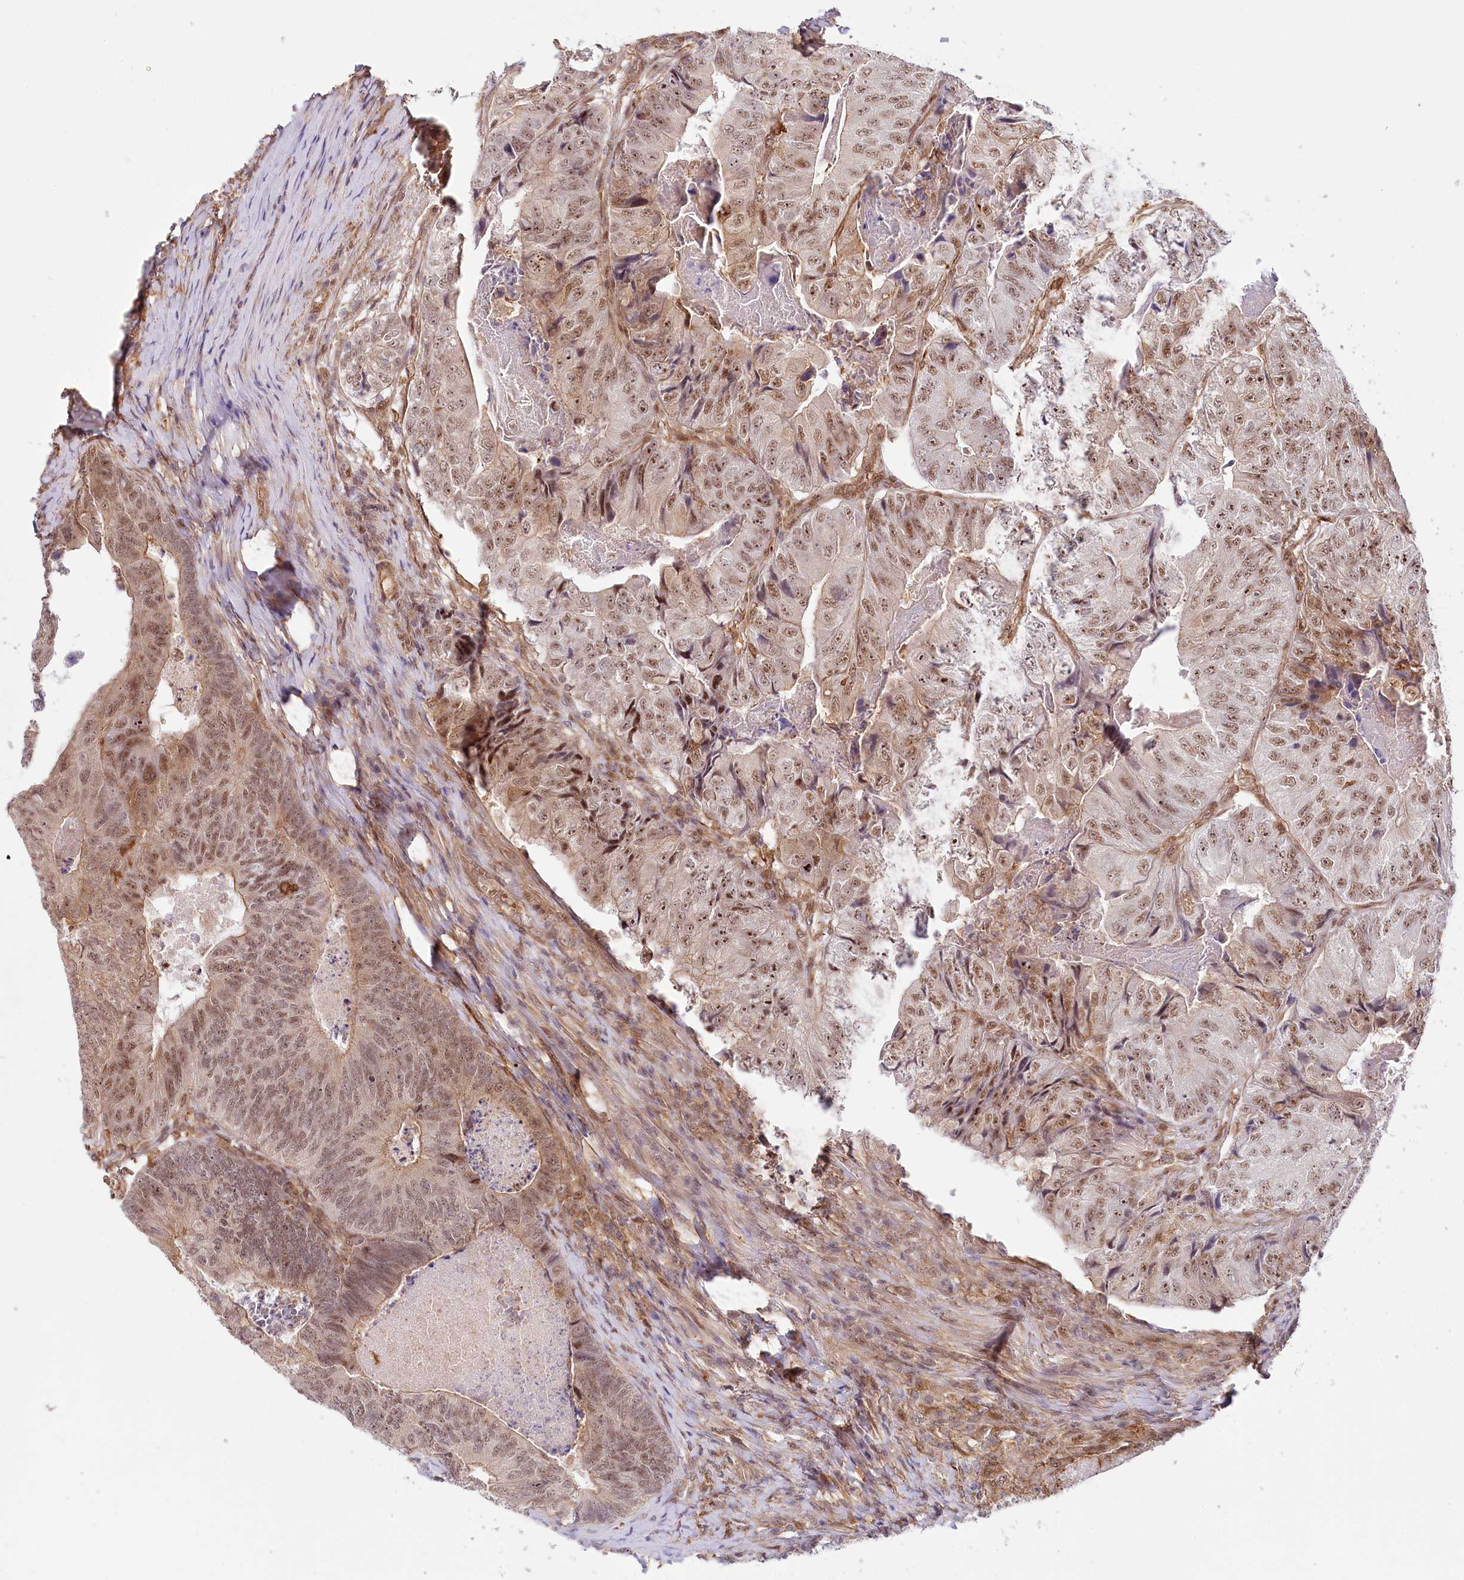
{"staining": {"intensity": "moderate", "quantity": ">75%", "location": "cytoplasmic/membranous,nuclear"}, "tissue": "colorectal cancer", "cell_type": "Tumor cells", "image_type": "cancer", "snomed": [{"axis": "morphology", "description": "Adenocarcinoma, NOS"}, {"axis": "topography", "description": "Colon"}], "caption": "About >75% of tumor cells in colorectal cancer (adenocarcinoma) display moderate cytoplasmic/membranous and nuclear protein staining as visualized by brown immunohistochemical staining.", "gene": "TUBGCP2", "patient": {"sex": "female", "age": 67}}